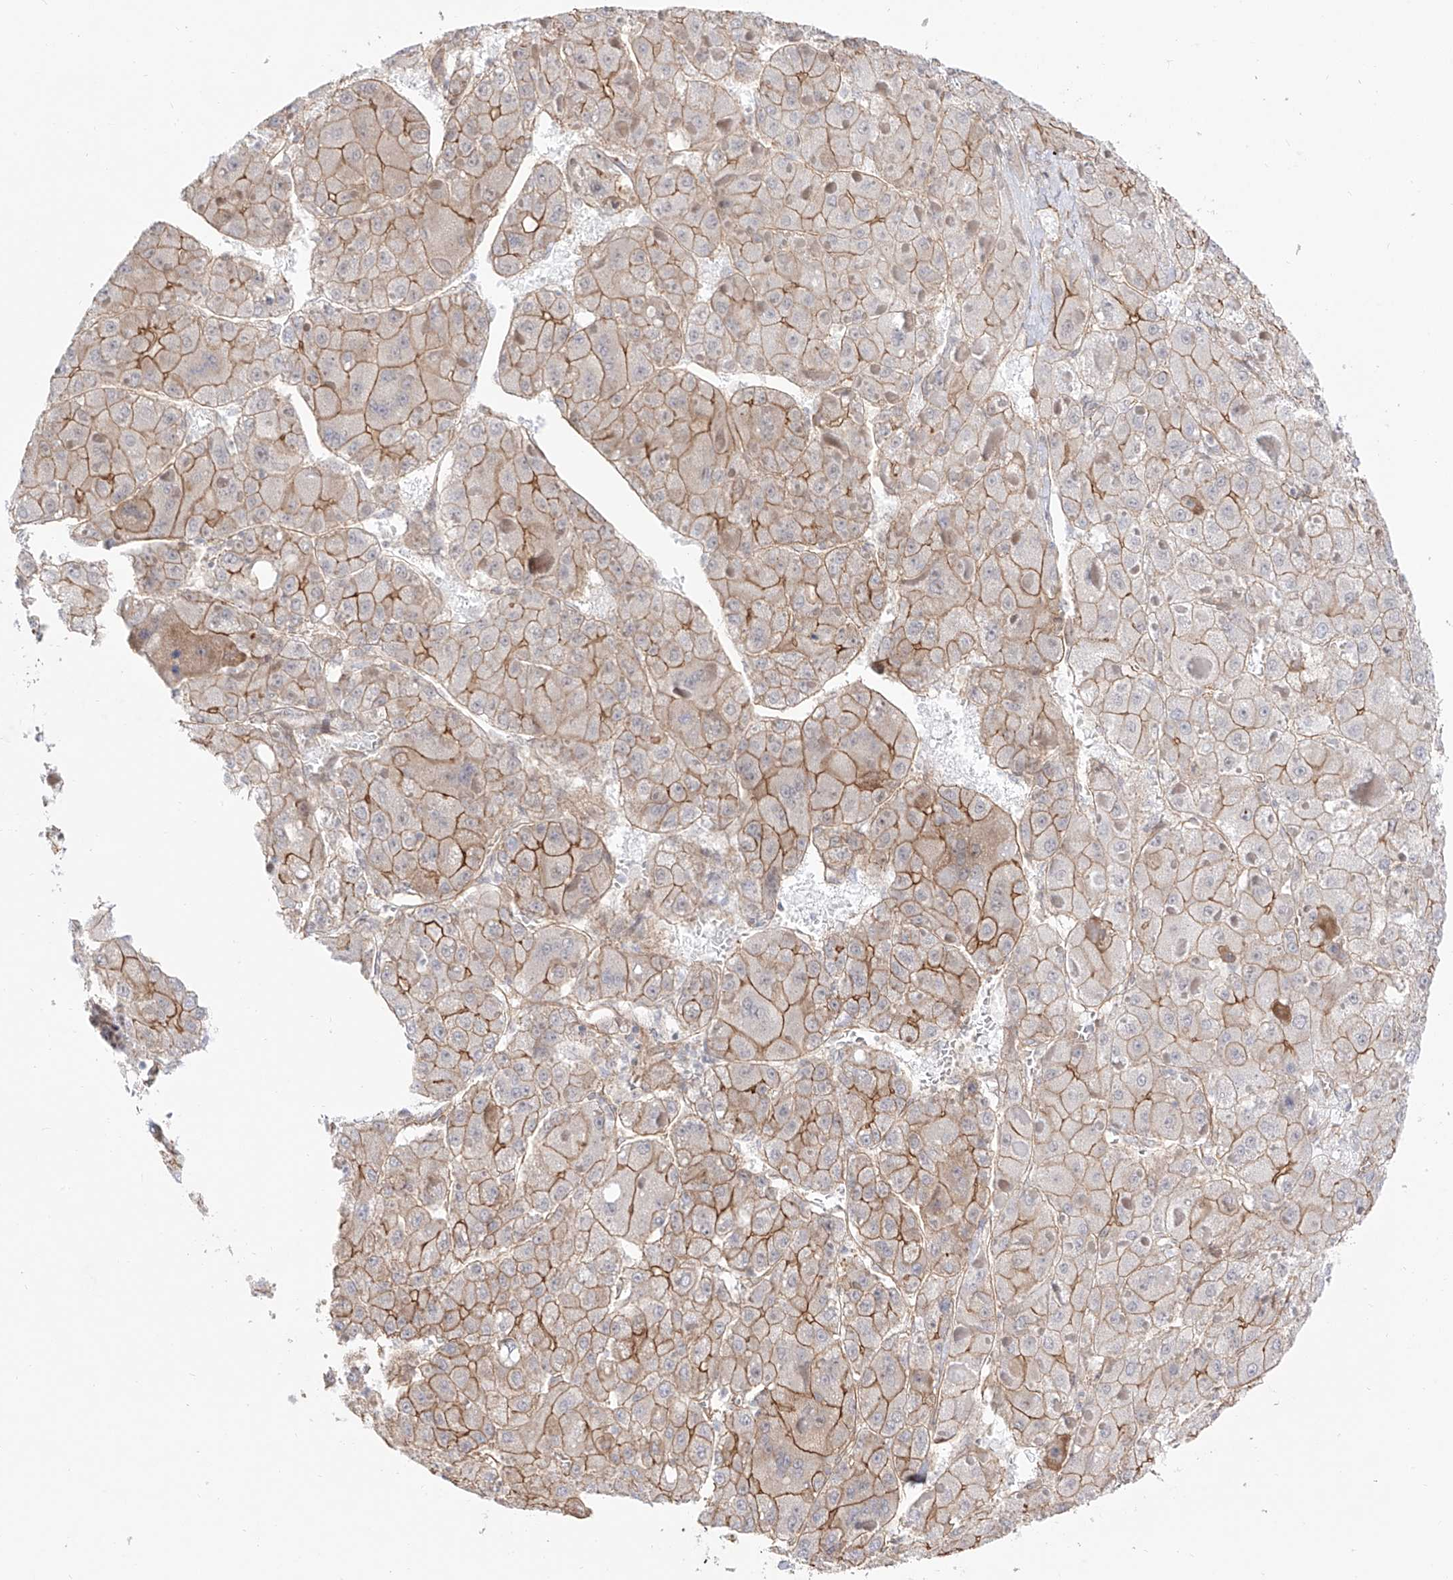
{"staining": {"intensity": "moderate", "quantity": "25%-75%", "location": "cytoplasmic/membranous"}, "tissue": "liver cancer", "cell_type": "Tumor cells", "image_type": "cancer", "snomed": [{"axis": "morphology", "description": "Carcinoma, Hepatocellular, NOS"}, {"axis": "topography", "description": "Liver"}], "caption": "A micrograph of liver cancer (hepatocellular carcinoma) stained for a protein exhibits moderate cytoplasmic/membranous brown staining in tumor cells.", "gene": "ZNF180", "patient": {"sex": "female", "age": 73}}